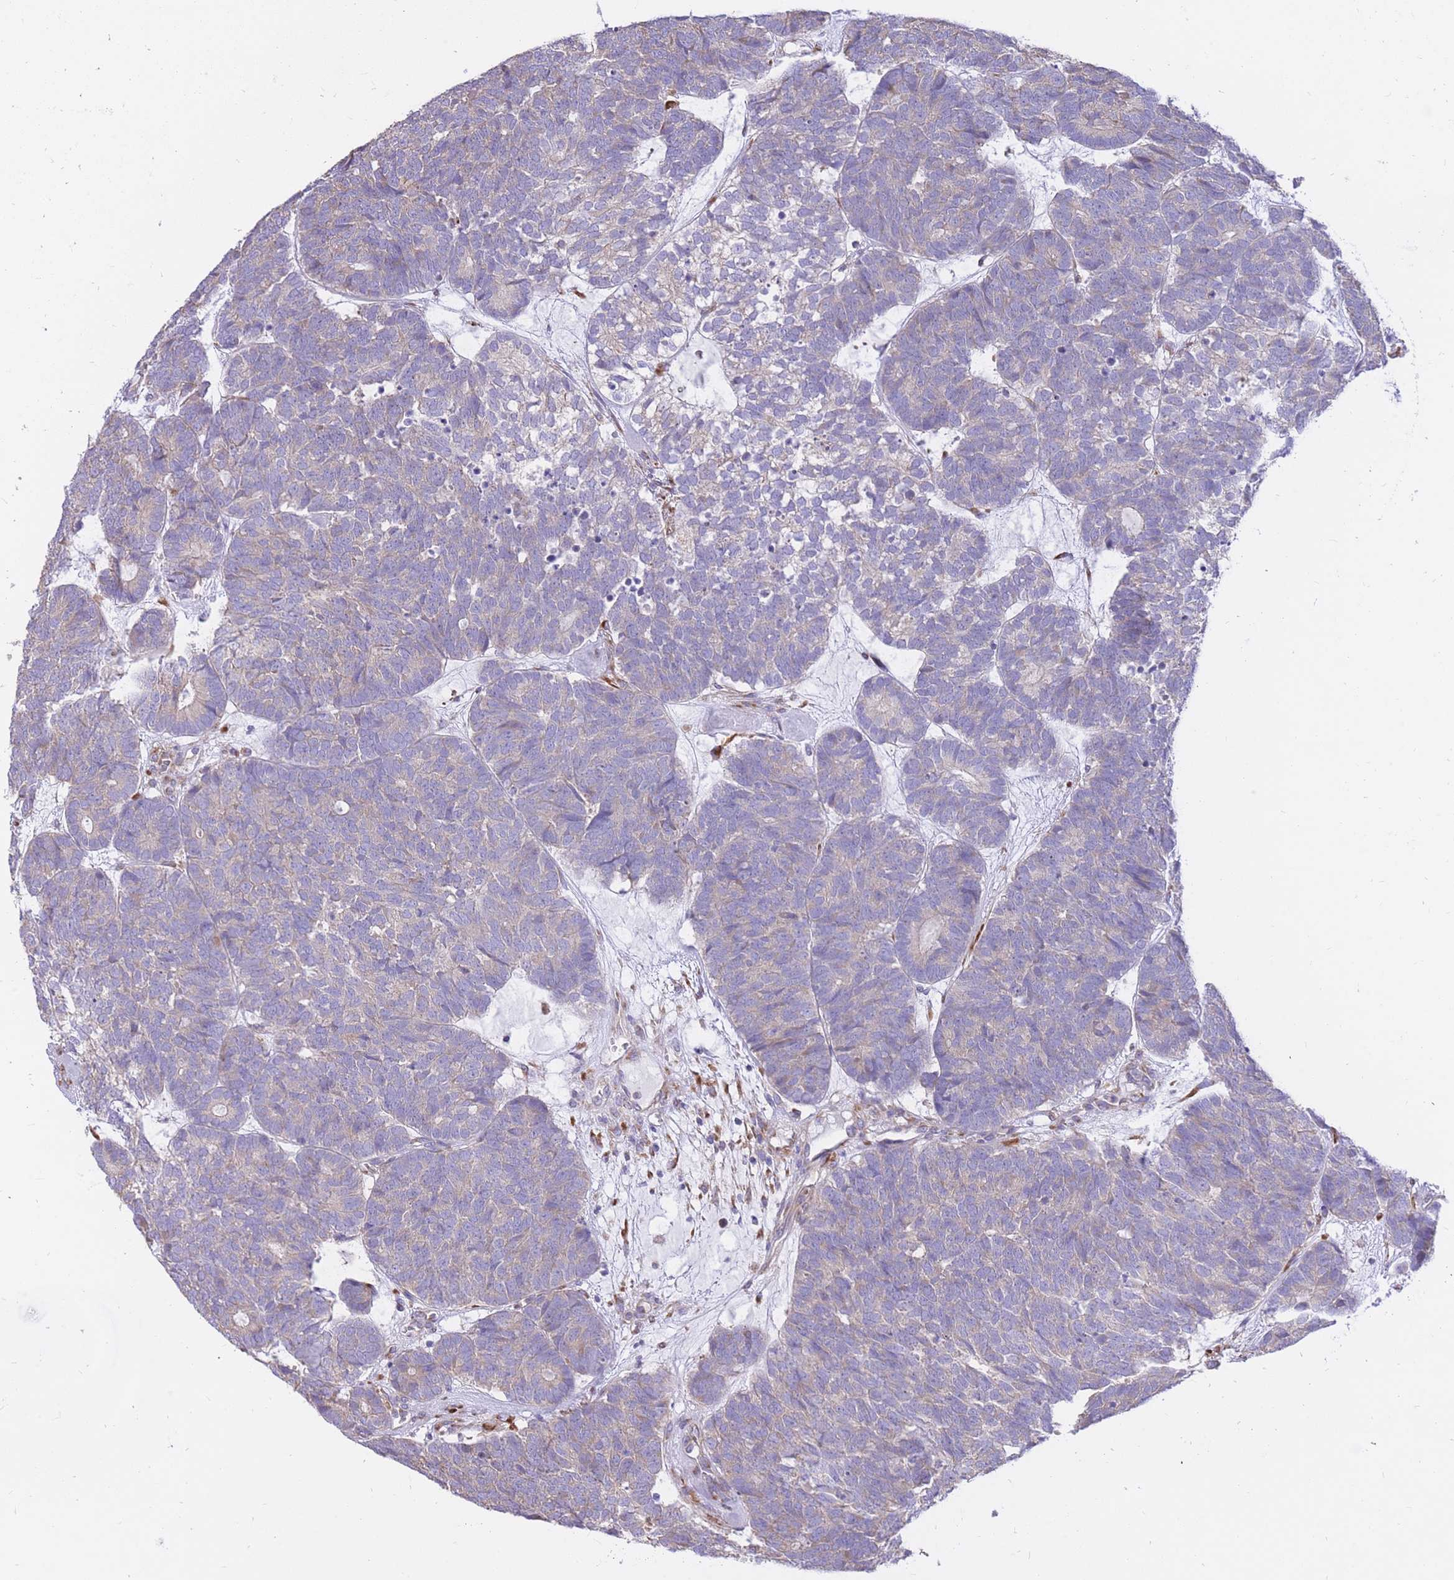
{"staining": {"intensity": "weak", "quantity": "<25%", "location": "cytoplasmic/membranous"}, "tissue": "head and neck cancer", "cell_type": "Tumor cells", "image_type": "cancer", "snomed": [{"axis": "morphology", "description": "Adenocarcinoma, NOS"}, {"axis": "topography", "description": "Head-Neck"}], "caption": "The immunohistochemistry (IHC) micrograph has no significant expression in tumor cells of adenocarcinoma (head and neck) tissue.", "gene": "GBP7", "patient": {"sex": "female", "age": 81}}